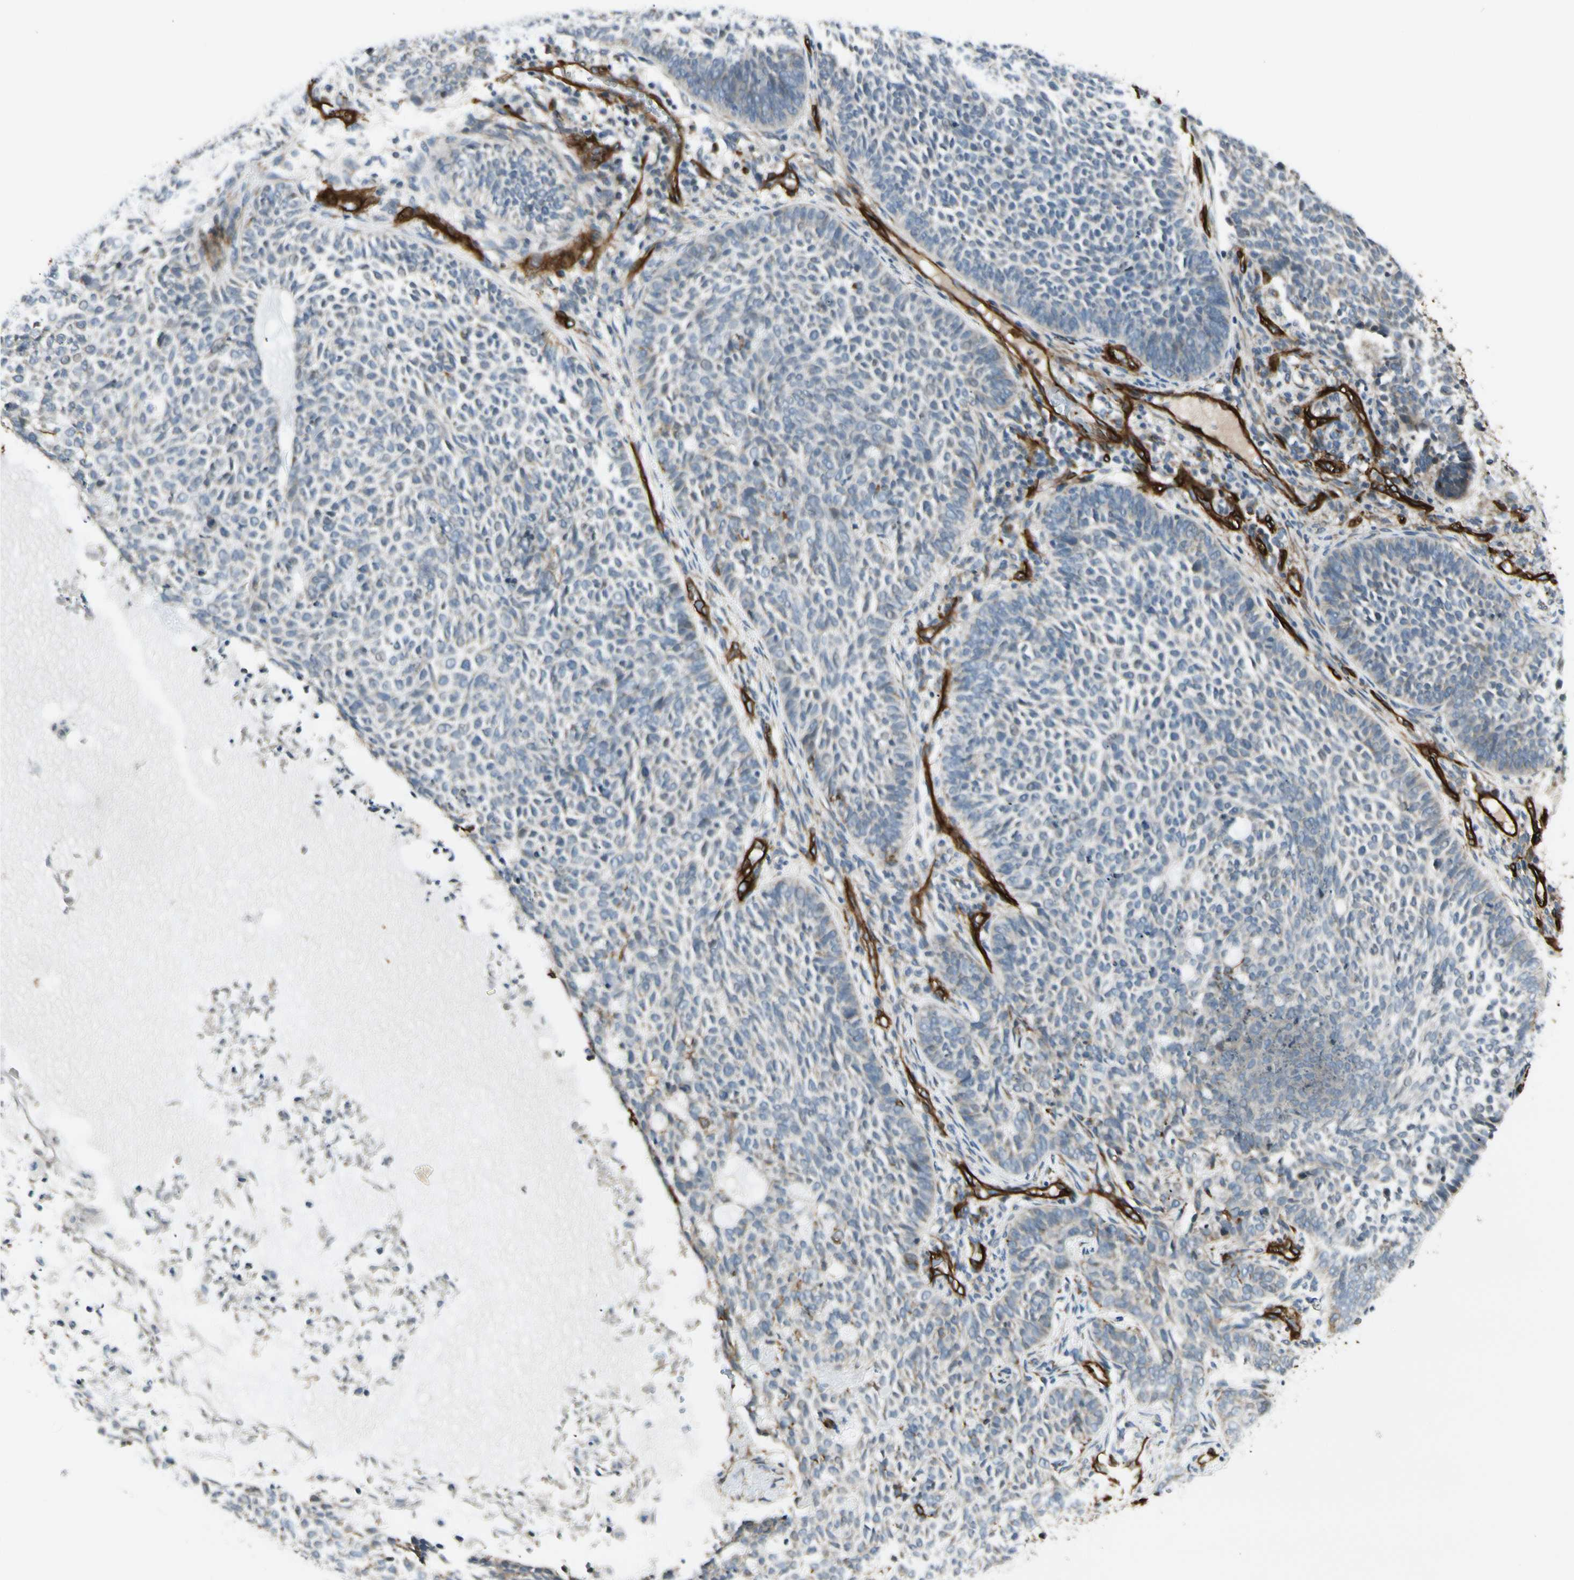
{"staining": {"intensity": "negative", "quantity": "none", "location": "none"}, "tissue": "skin cancer", "cell_type": "Tumor cells", "image_type": "cancer", "snomed": [{"axis": "morphology", "description": "Basal cell carcinoma"}, {"axis": "topography", "description": "Skin"}], "caption": "Immunohistochemistry (IHC) of skin cancer (basal cell carcinoma) demonstrates no staining in tumor cells.", "gene": "MCAM", "patient": {"sex": "male", "age": 87}}